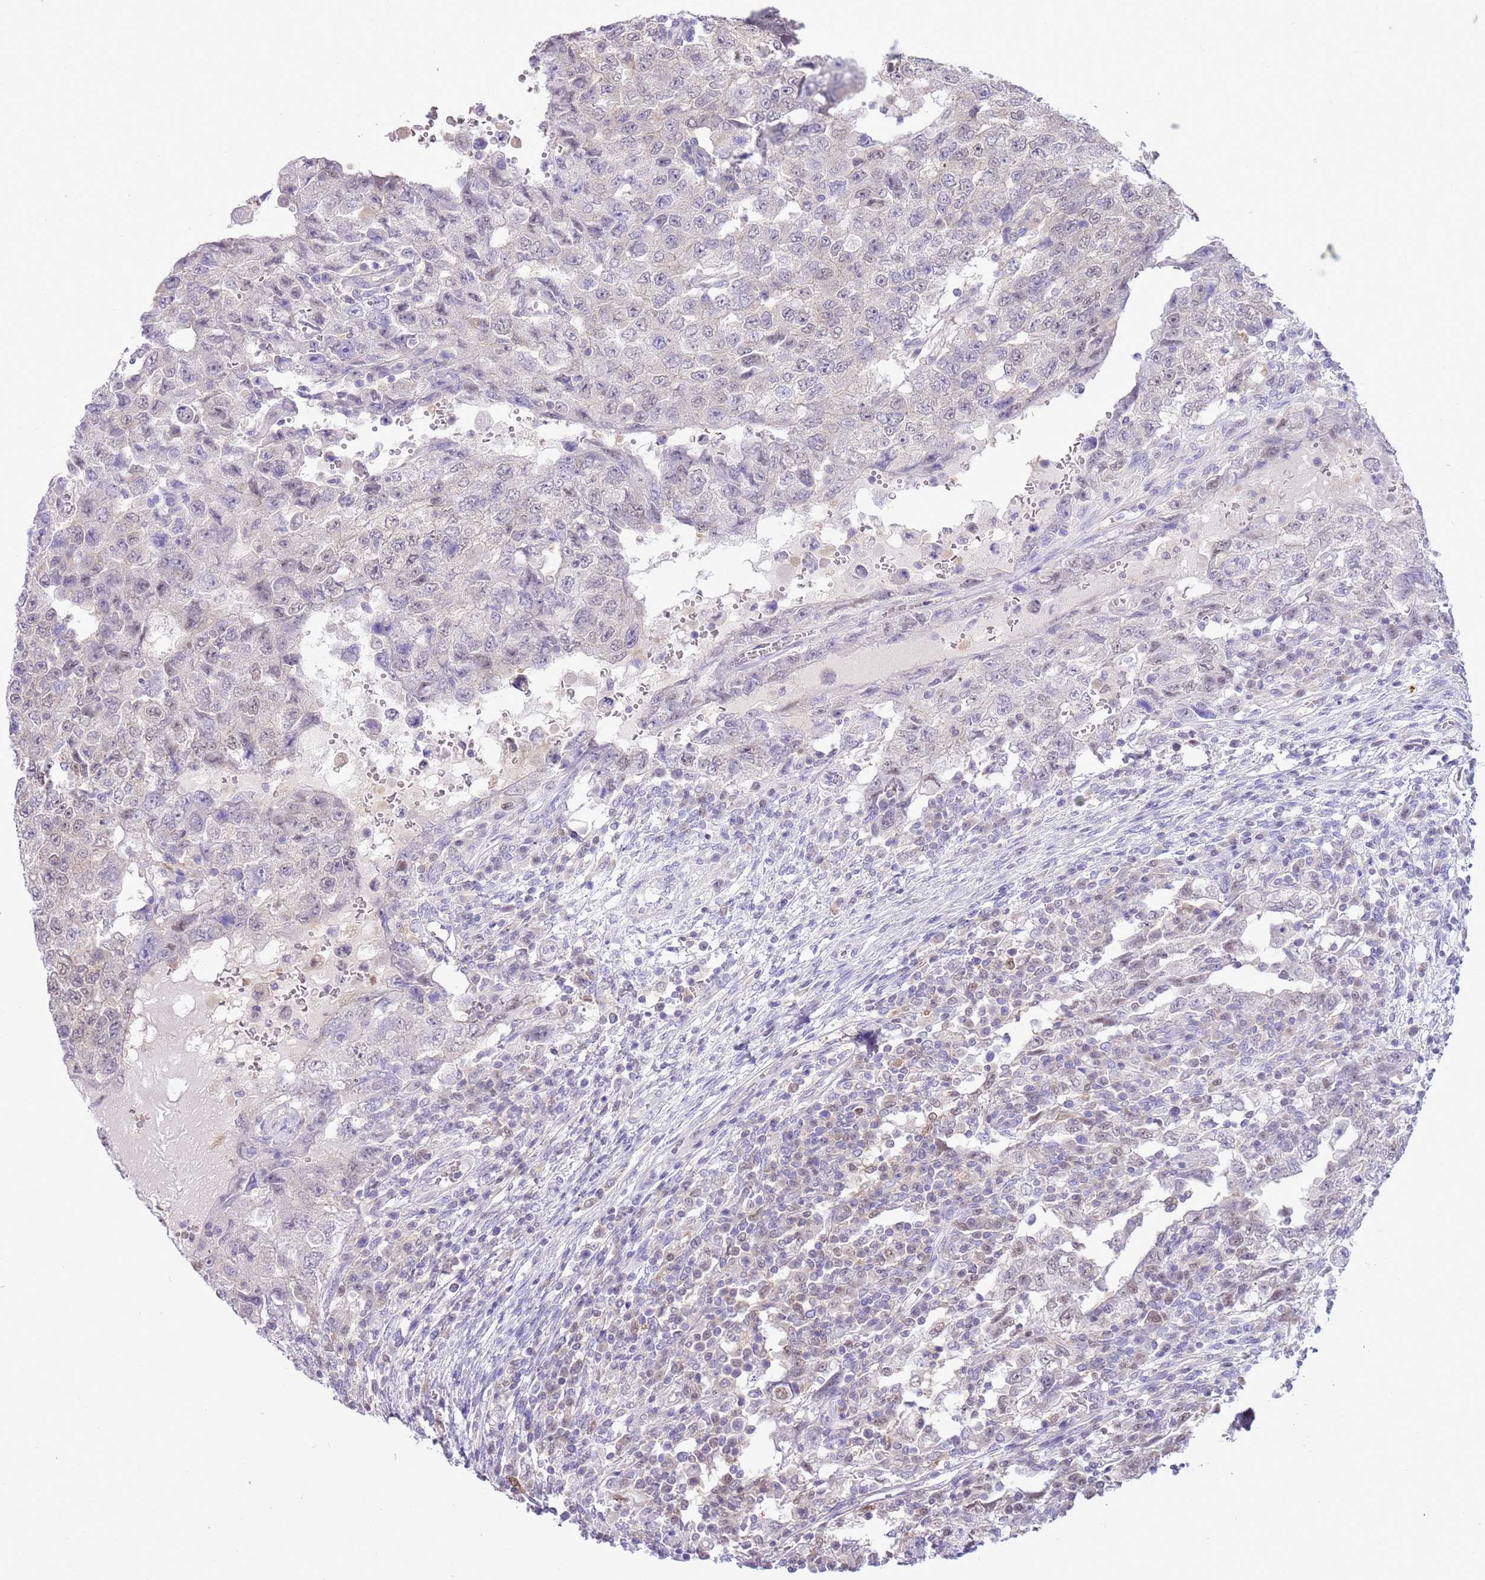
{"staining": {"intensity": "negative", "quantity": "none", "location": "none"}, "tissue": "testis cancer", "cell_type": "Tumor cells", "image_type": "cancer", "snomed": [{"axis": "morphology", "description": "Carcinoma, Embryonal, NOS"}, {"axis": "topography", "description": "Testis"}], "caption": "Testis cancer (embryonal carcinoma) was stained to show a protein in brown. There is no significant expression in tumor cells. (Brightfield microscopy of DAB immunohistochemistry (IHC) at high magnification).", "gene": "DDI2", "patient": {"sex": "male", "age": 26}}